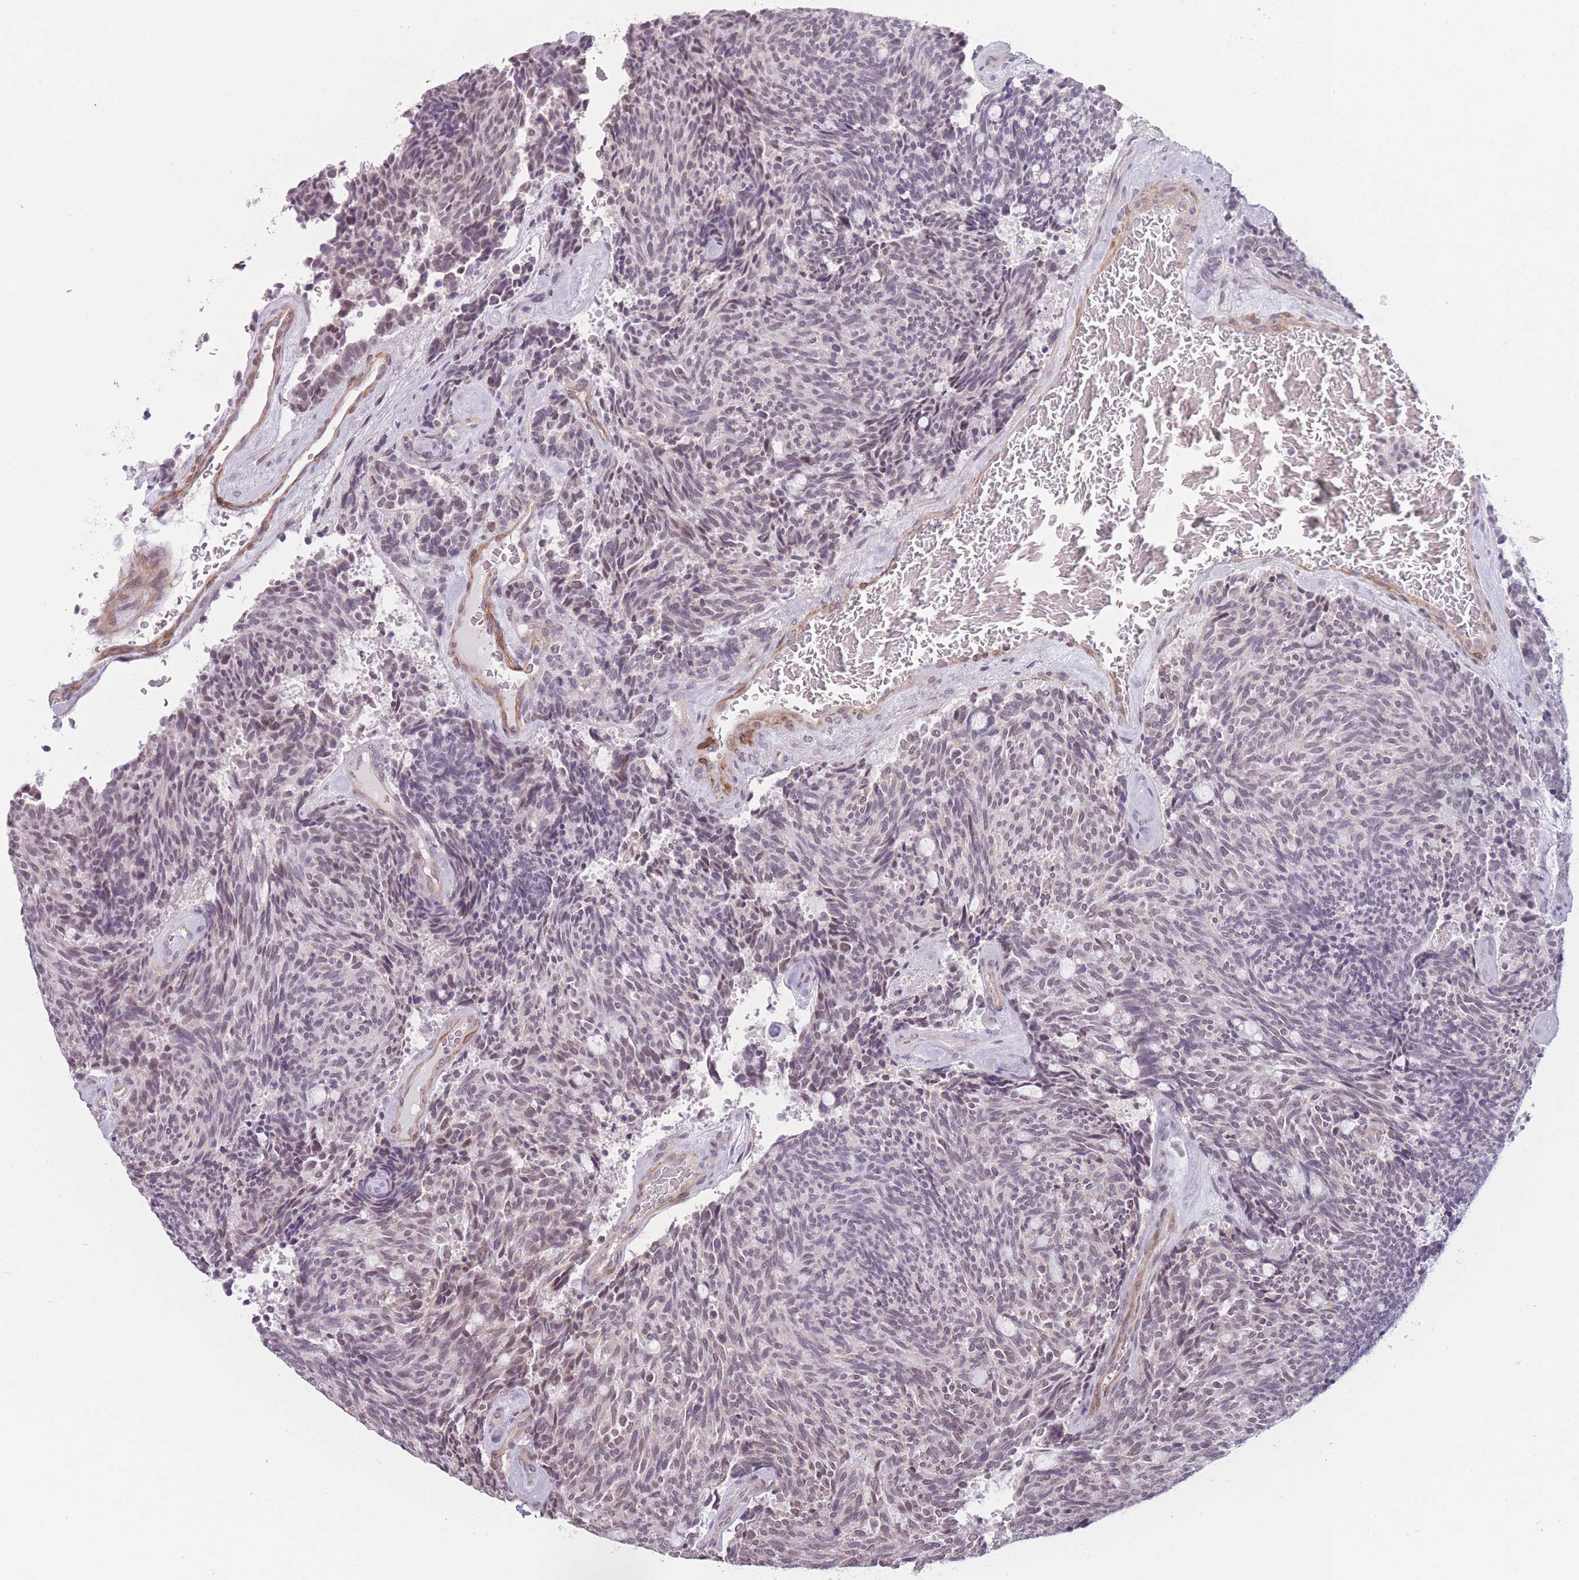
{"staining": {"intensity": "moderate", "quantity": "<25%", "location": "nuclear"}, "tissue": "carcinoid", "cell_type": "Tumor cells", "image_type": "cancer", "snomed": [{"axis": "morphology", "description": "Carcinoid, malignant, NOS"}, {"axis": "topography", "description": "Pancreas"}], "caption": "Carcinoid tissue shows moderate nuclear positivity in about <25% of tumor cells The staining was performed using DAB (3,3'-diaminobenzidine), with brown indicating positive protein expression. Nuclei are stained blue with hematoxylin.", "gene": "SIN3B", "patient": {"sex": "female", "age": 54}}